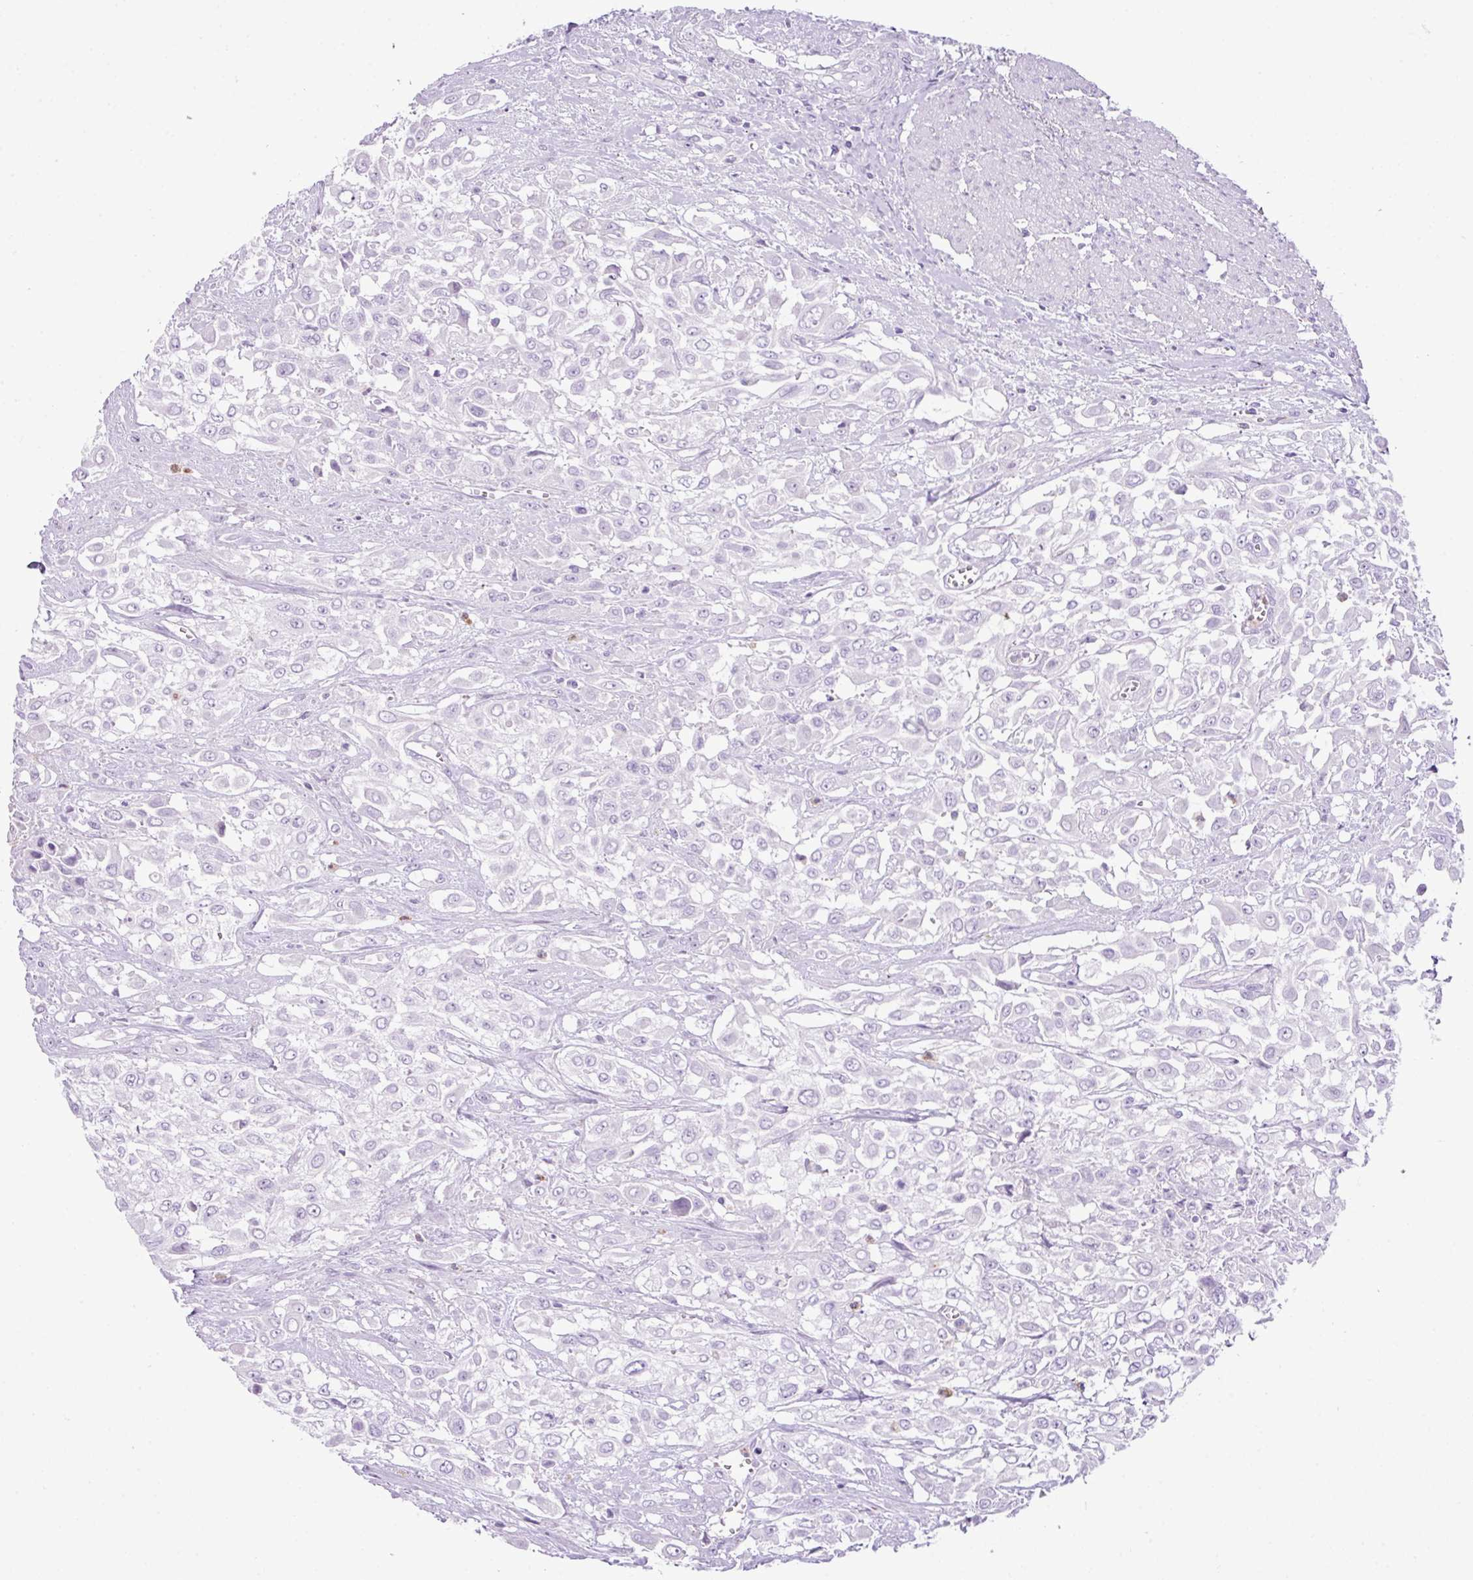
{"staining": {"intensity": "negative", "quantity": "none", "location": "none"}, "tissue": "urothelial cancer", "cell_type": "Tumor cells", "image_type": "cancer", "snomed": [{"axis": "morphology", "description": "Urothelial carcinoma, High grade"}, {"axis": "topography", "description": "Urinary bladder"}], "caption": "Micrograph shows no protein positivity in tumor cells of urothelial carcinoma (high-grade) tissue.", "gene": "HTR3E", "patient": {"sex": "male", "age": 57}}